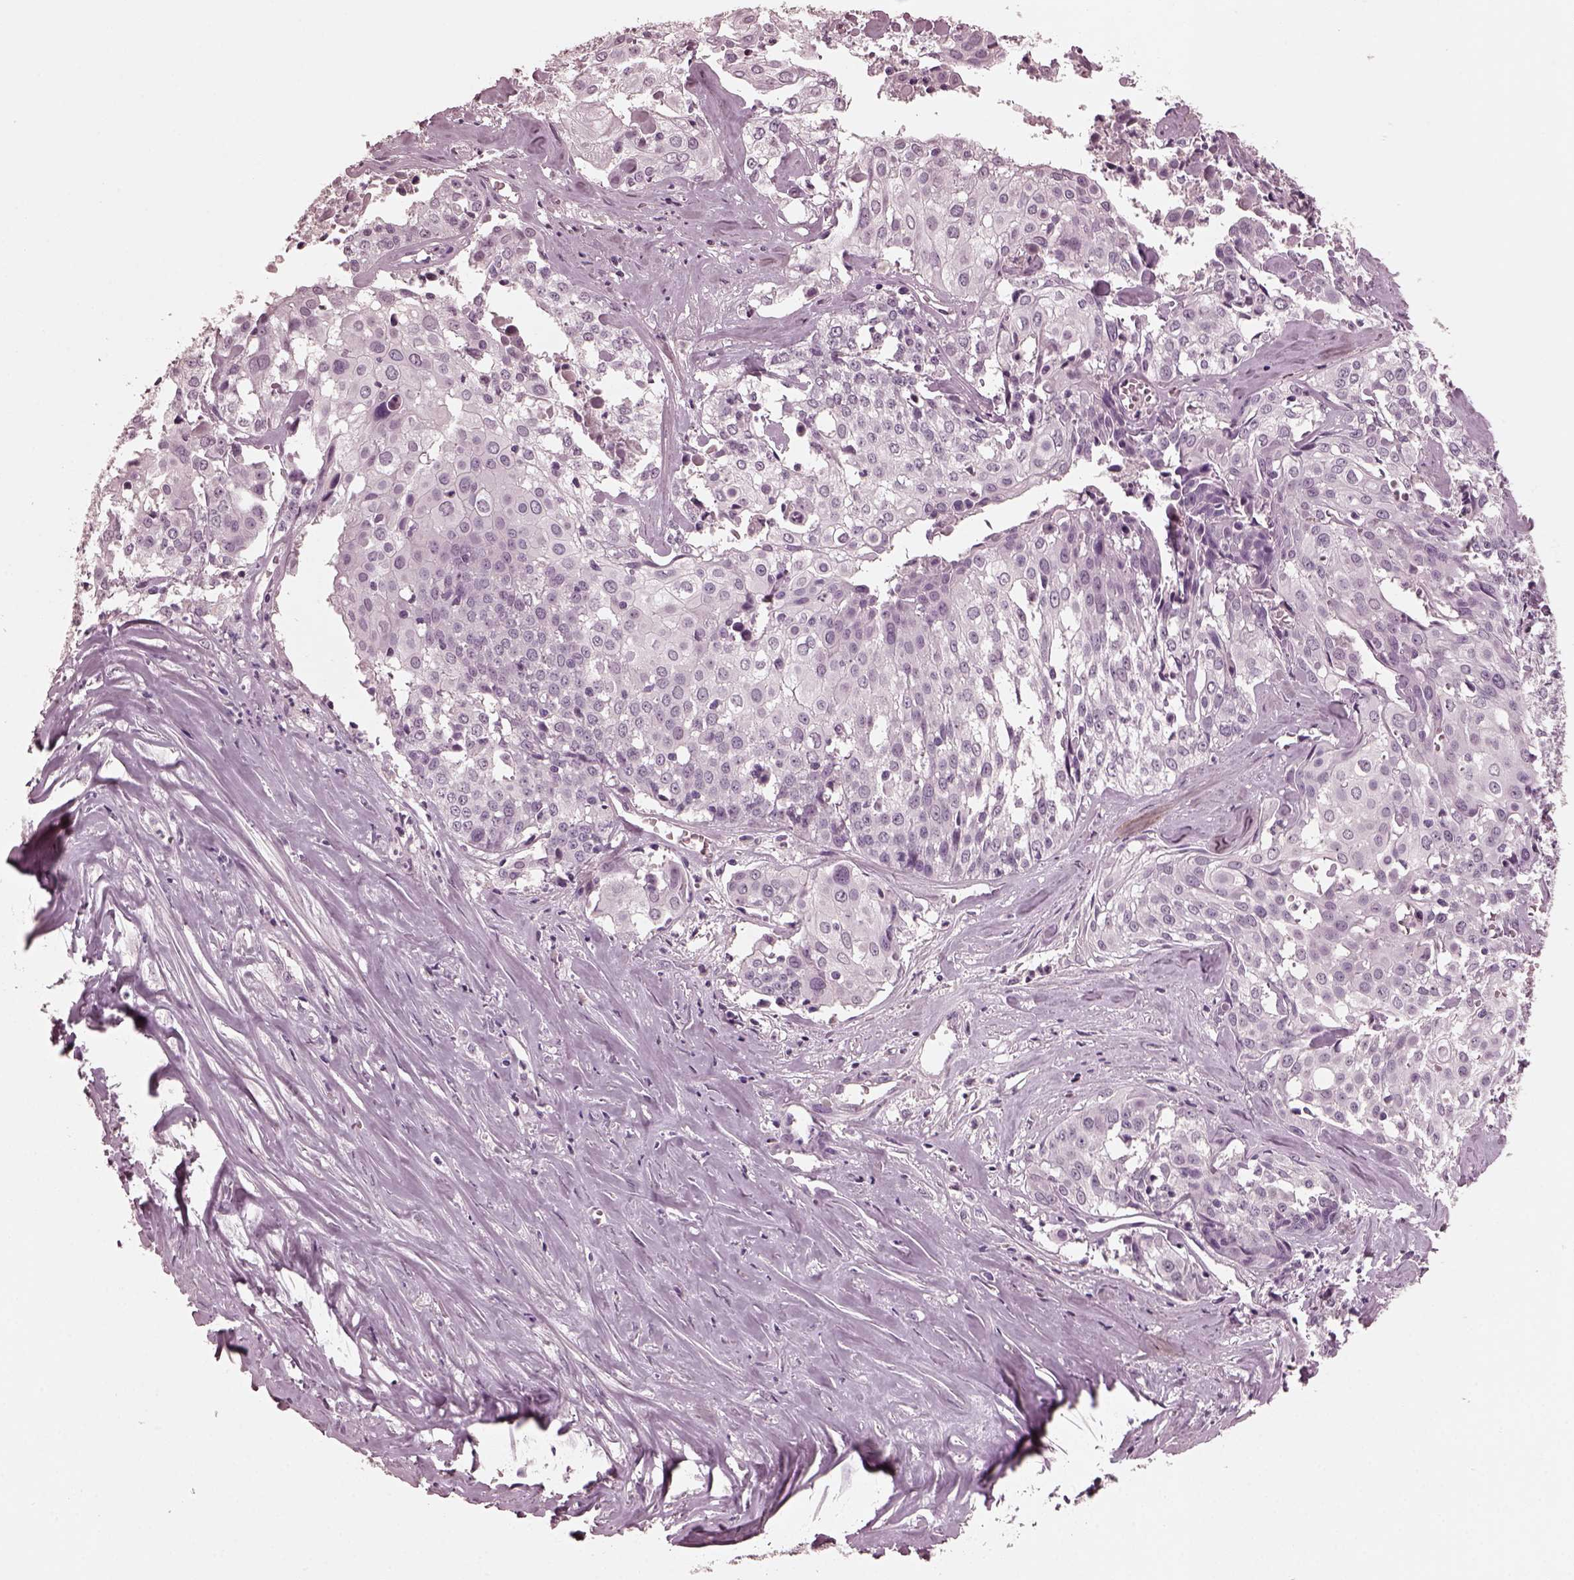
{"staining": {"intensity": "negative", "quantity": "none", "location": "none"}, "tissue": "cervical cancer", "cell_type": "Tumor cells", "image_type": "cancer", "snomed": [{"axis": "morphology", "description": "Squamous cell carcinoma, NOS"}, {"axis": "topography", "description": "Cervix"}], "caption": "Tumor cells show no significant positivity in cervical cancer (squamous cell carcinoma).", "gene": "CGA", "patient": {"sex": "female", "age": 39}}